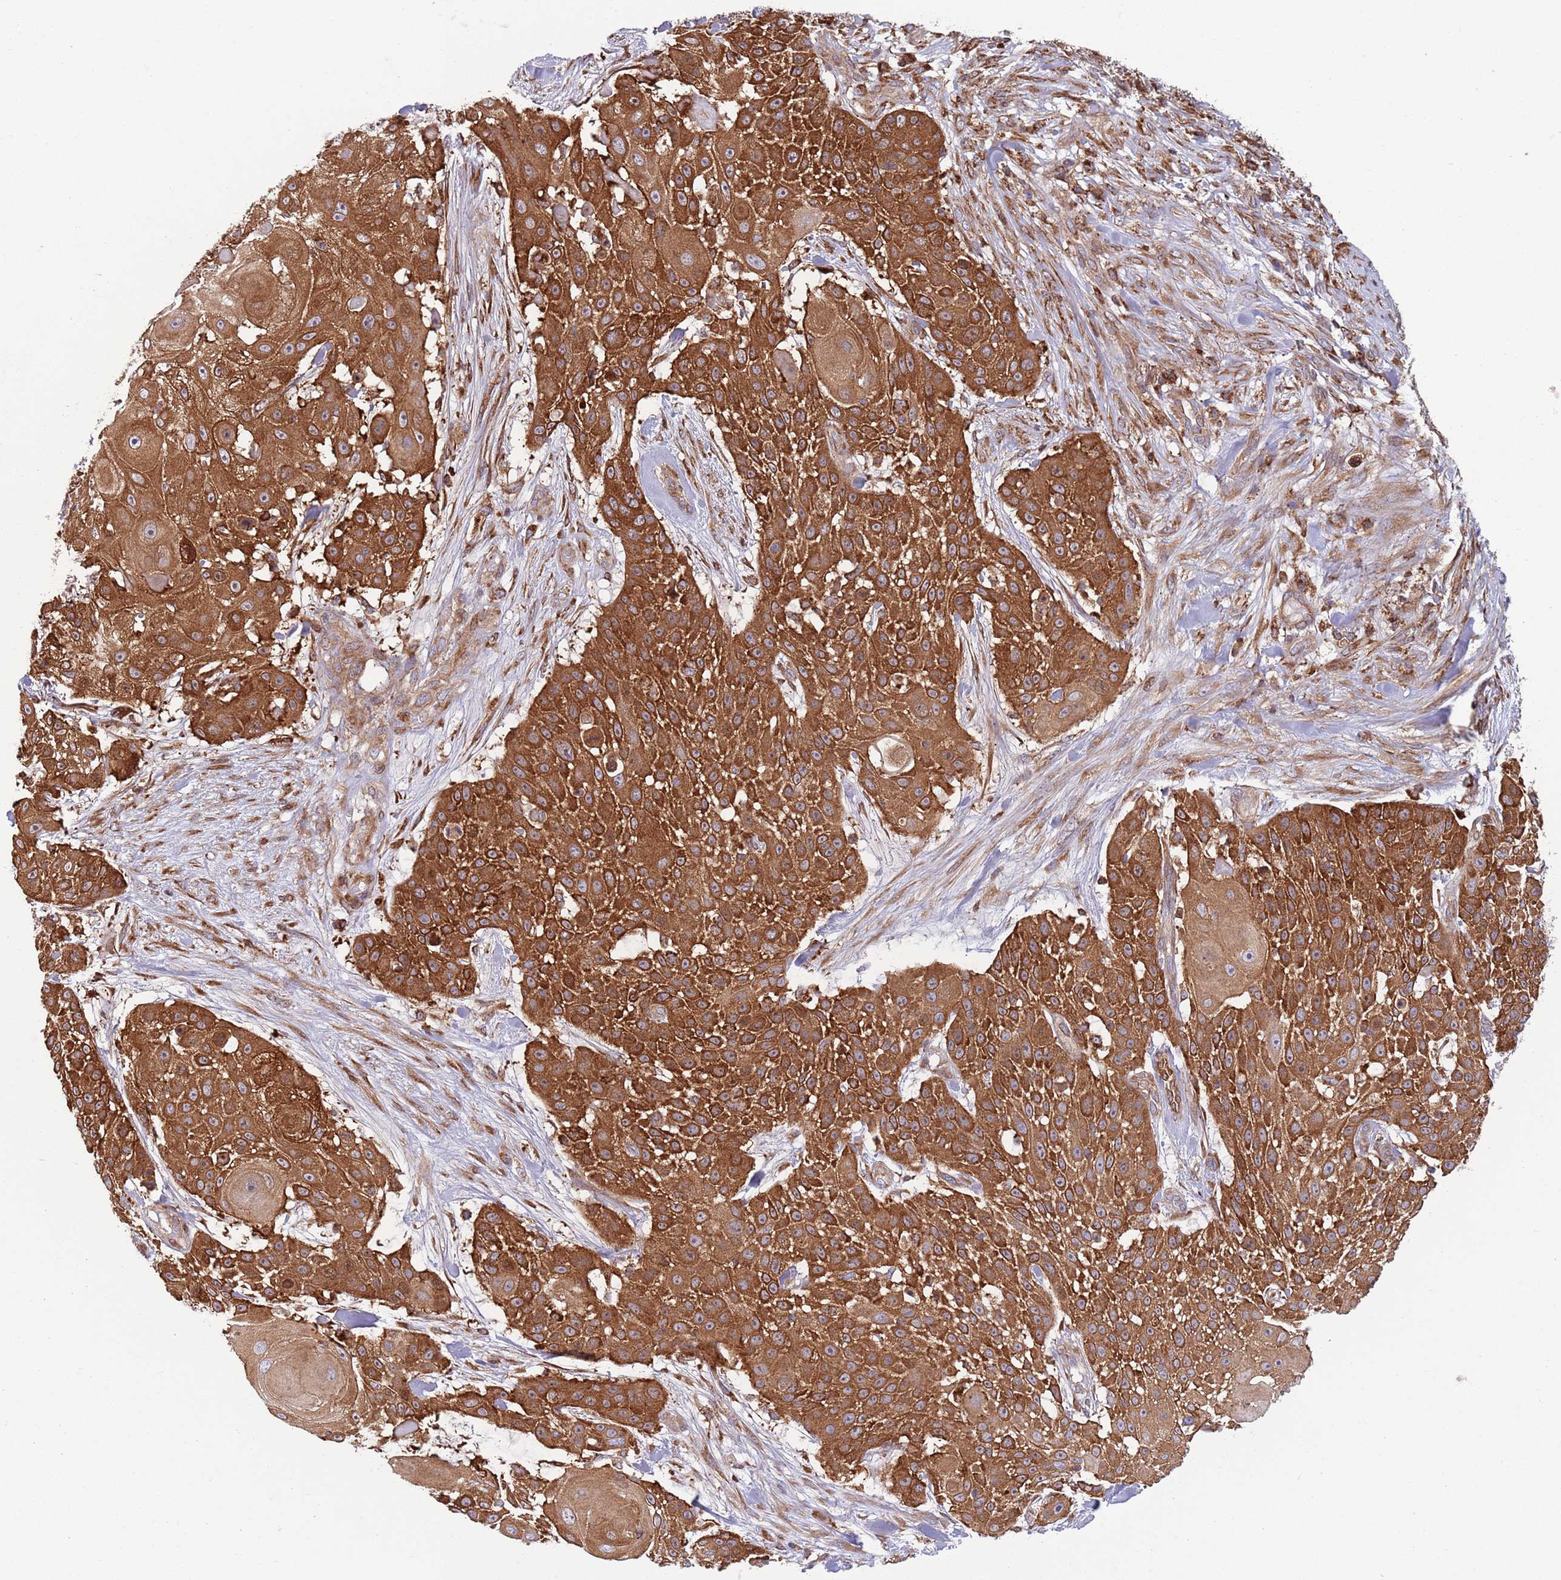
{"staining": {"intensity": "strong", "quantity": ">75%", "location": "cytoplasmic/membranous"}, "tissue": "skin cancer", "cell_type": "Tumor cells", "image_type": "cancer", "snomed": [{"axis": "morphology", "description": "Squamous cell carcinoma, NOS"}, {"axis": "topography", "description": "Skin"}], "caption": "There is high levels of strong cytoplasmic/membranous expression in tumor cells of skin cancer (squamous cell carcinoma), as demonstrated by immunohistochemical staining (brown color).", "gene": "ZMYM5", "patient": {"sex": "female", "age": 86}}